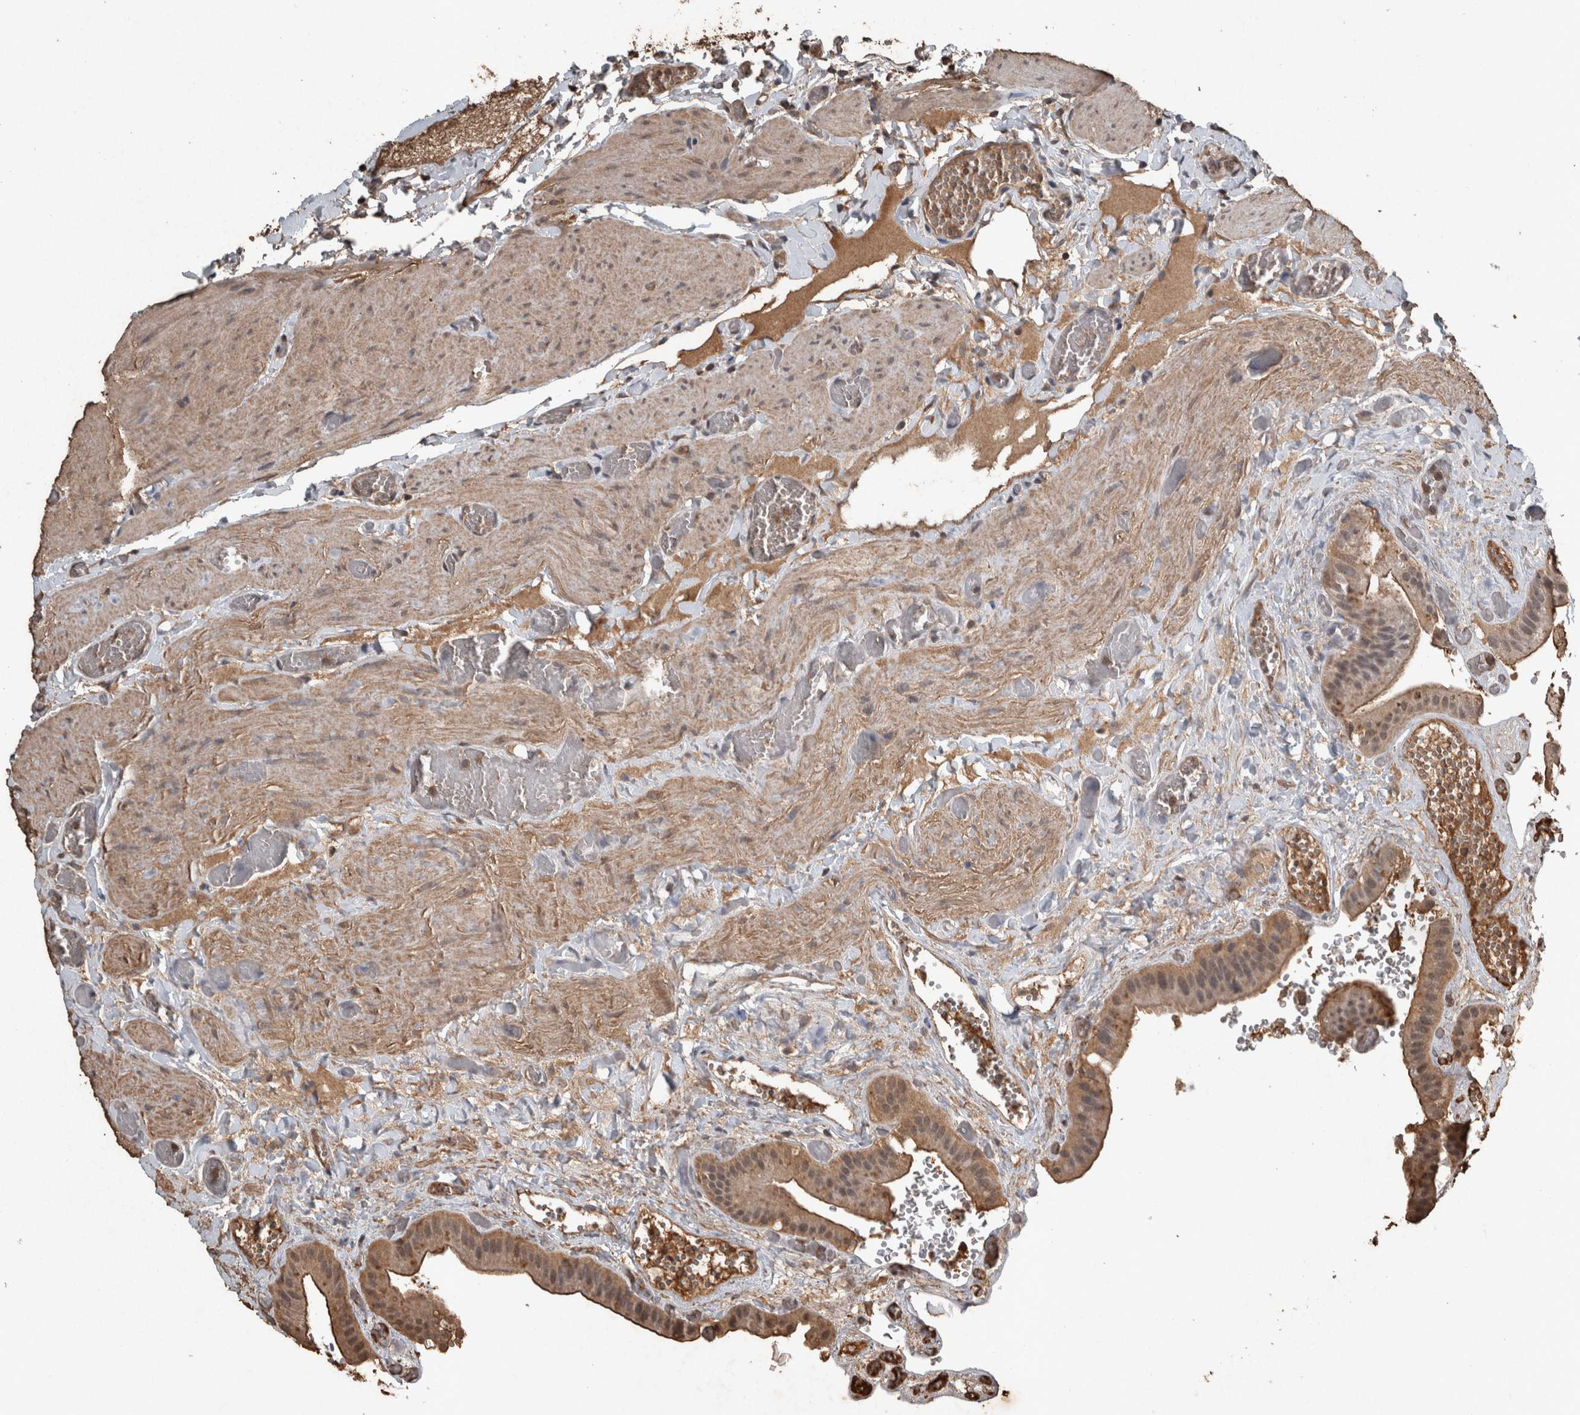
{"staining": {"intensity": "moderate", "quantity": ">75%", "location": "cytoplasmic/membranous"}, "tissue": "gallbladder", "cell_type": "Glandular cells", "image_type": "normal", "snomed": [{"axis": "morphology", "description": "Normal tissue, NOS"}, {"axis": "topography", "description": "Gallbladder"}], "caption": "Protein expression by immunohistochemistry (IHC) displays moderate cytoplasmic/membranous expression in about >75% of glandular cells in normal gallbladder. Nuclei are stained in blue.", "gene": "FGFRL1", "patient": {"sex": "female", "age": 64}}